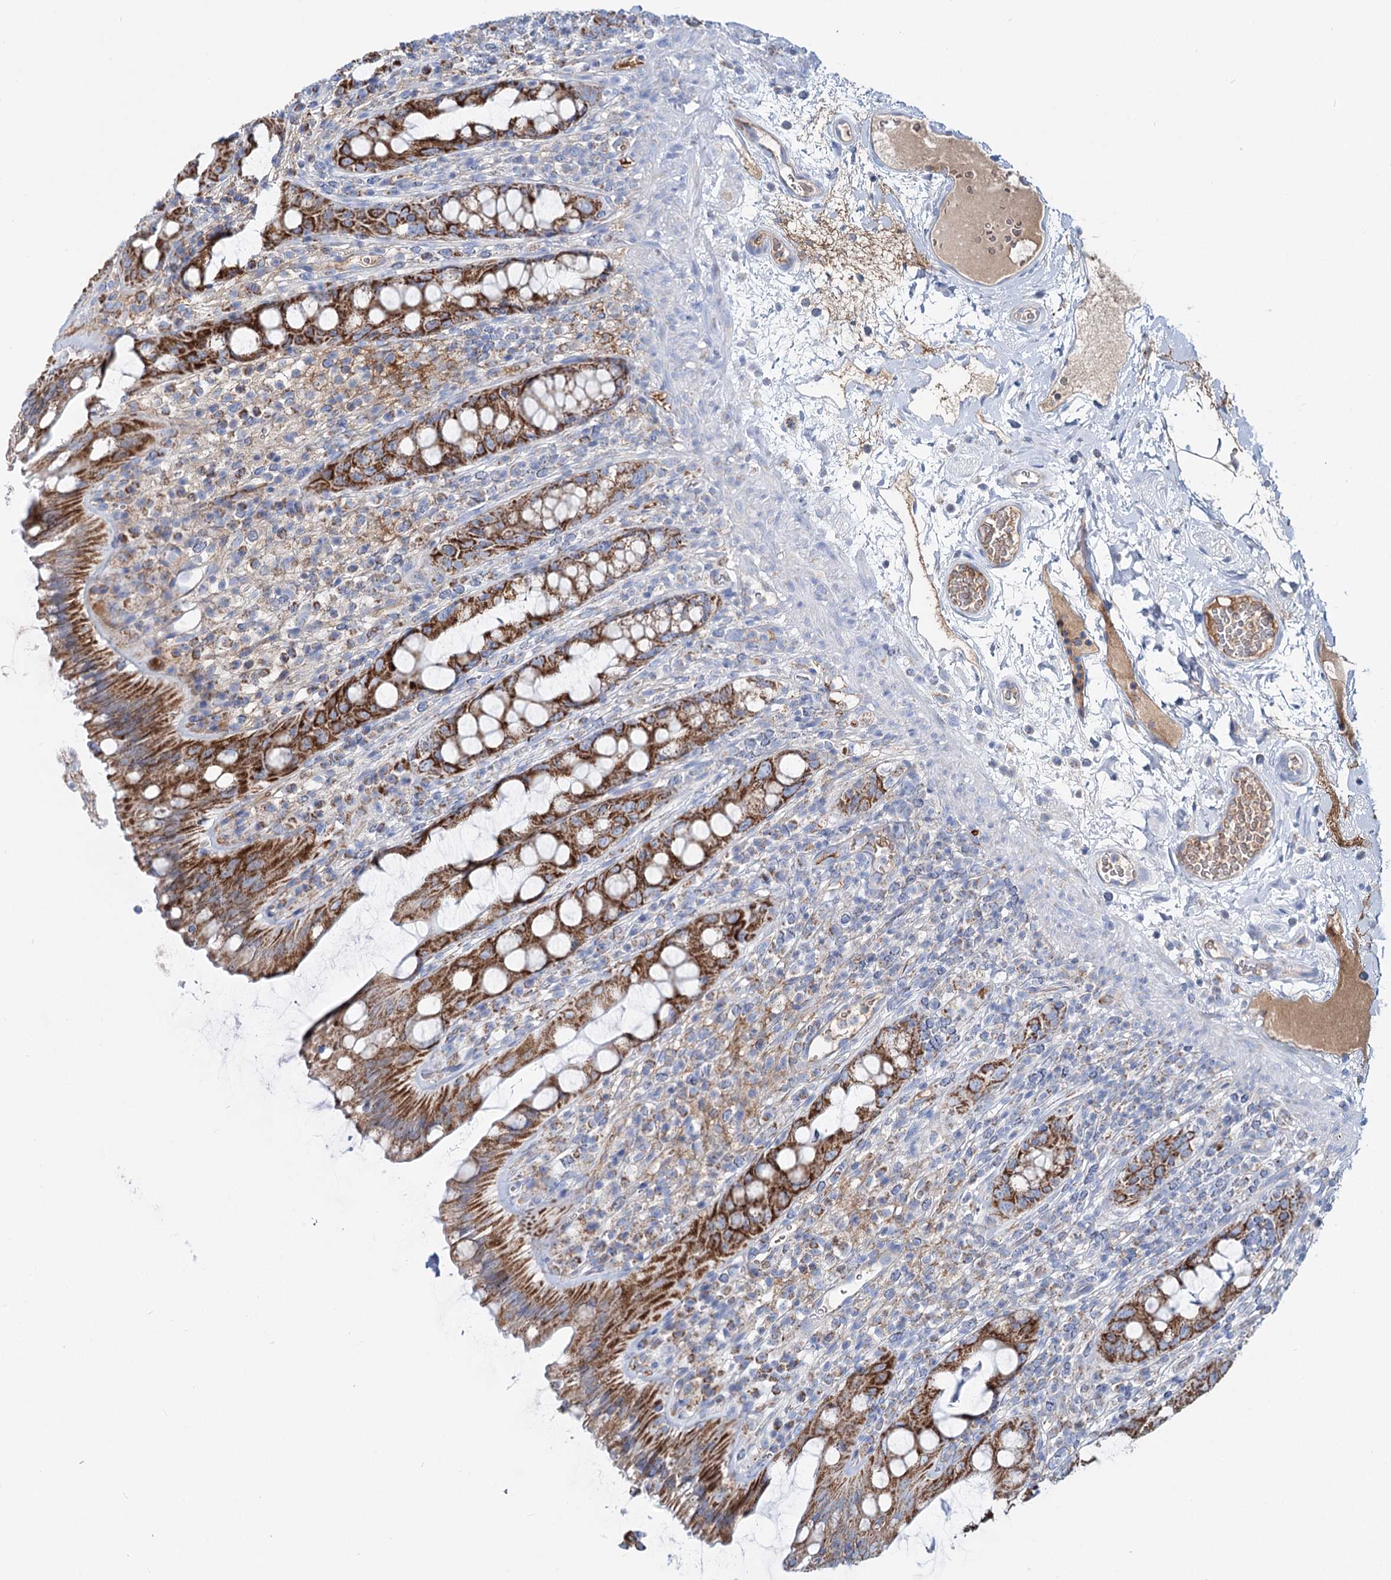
{"staining": {"intensity": "strong", "quantity": ">75%", "location": "cytoplasmic/membranous"}, "tissue": "rectum", "cell_type": "Glandular cells", "image_type": "normal", "snomed": [{"axis": "morphology", "description": "Normal tissue, NOS"}, {"axis": "topography", "description": "Rectum"}], "caption": "Immunohistochemical staining of benign rectum reveals >75% levels of strong cytoplasmic/membranous protein positivity in approximately >75% of glandular cells.", "gene": "MCCC2", "patient": {"sex": "female", "age": 57}}